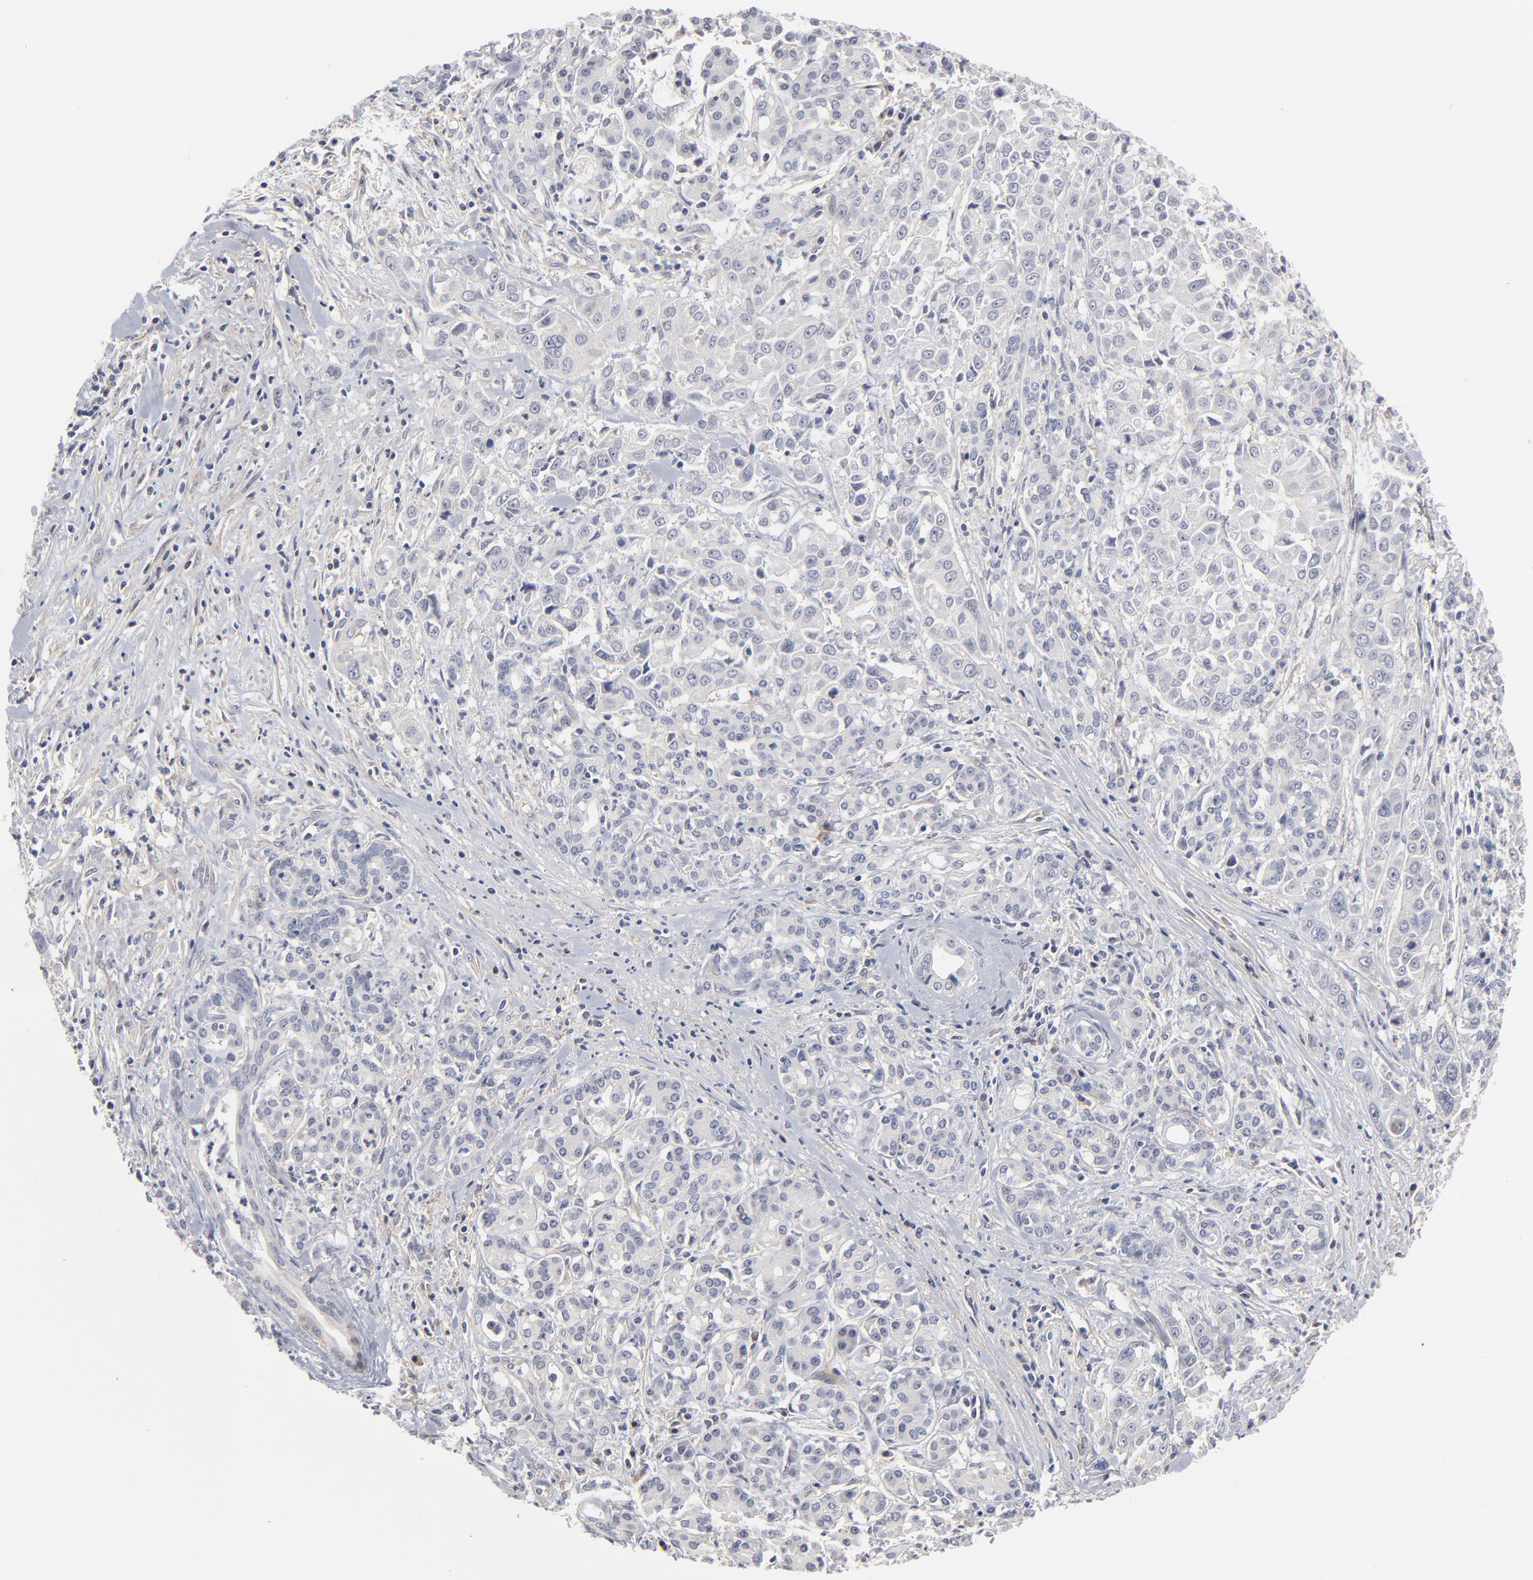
{"staining": {"intensity": "negative", "quantity": "none", "location": "none"}, "tissue": "pancreatic cancer", "cell_type": "Tumor cells", "image_type": "cancer", "snomed": [{"axis": "morphology", "description": "Adenocarcinoma, NOS"}, {"axis": "topography", "description": "Pancreas"}], "caption": "Tumor cells show no significant protein expression in pancreatic cancer.", "gene": "SLC16A1", "patient": {"sex": "female", "age": 52}}